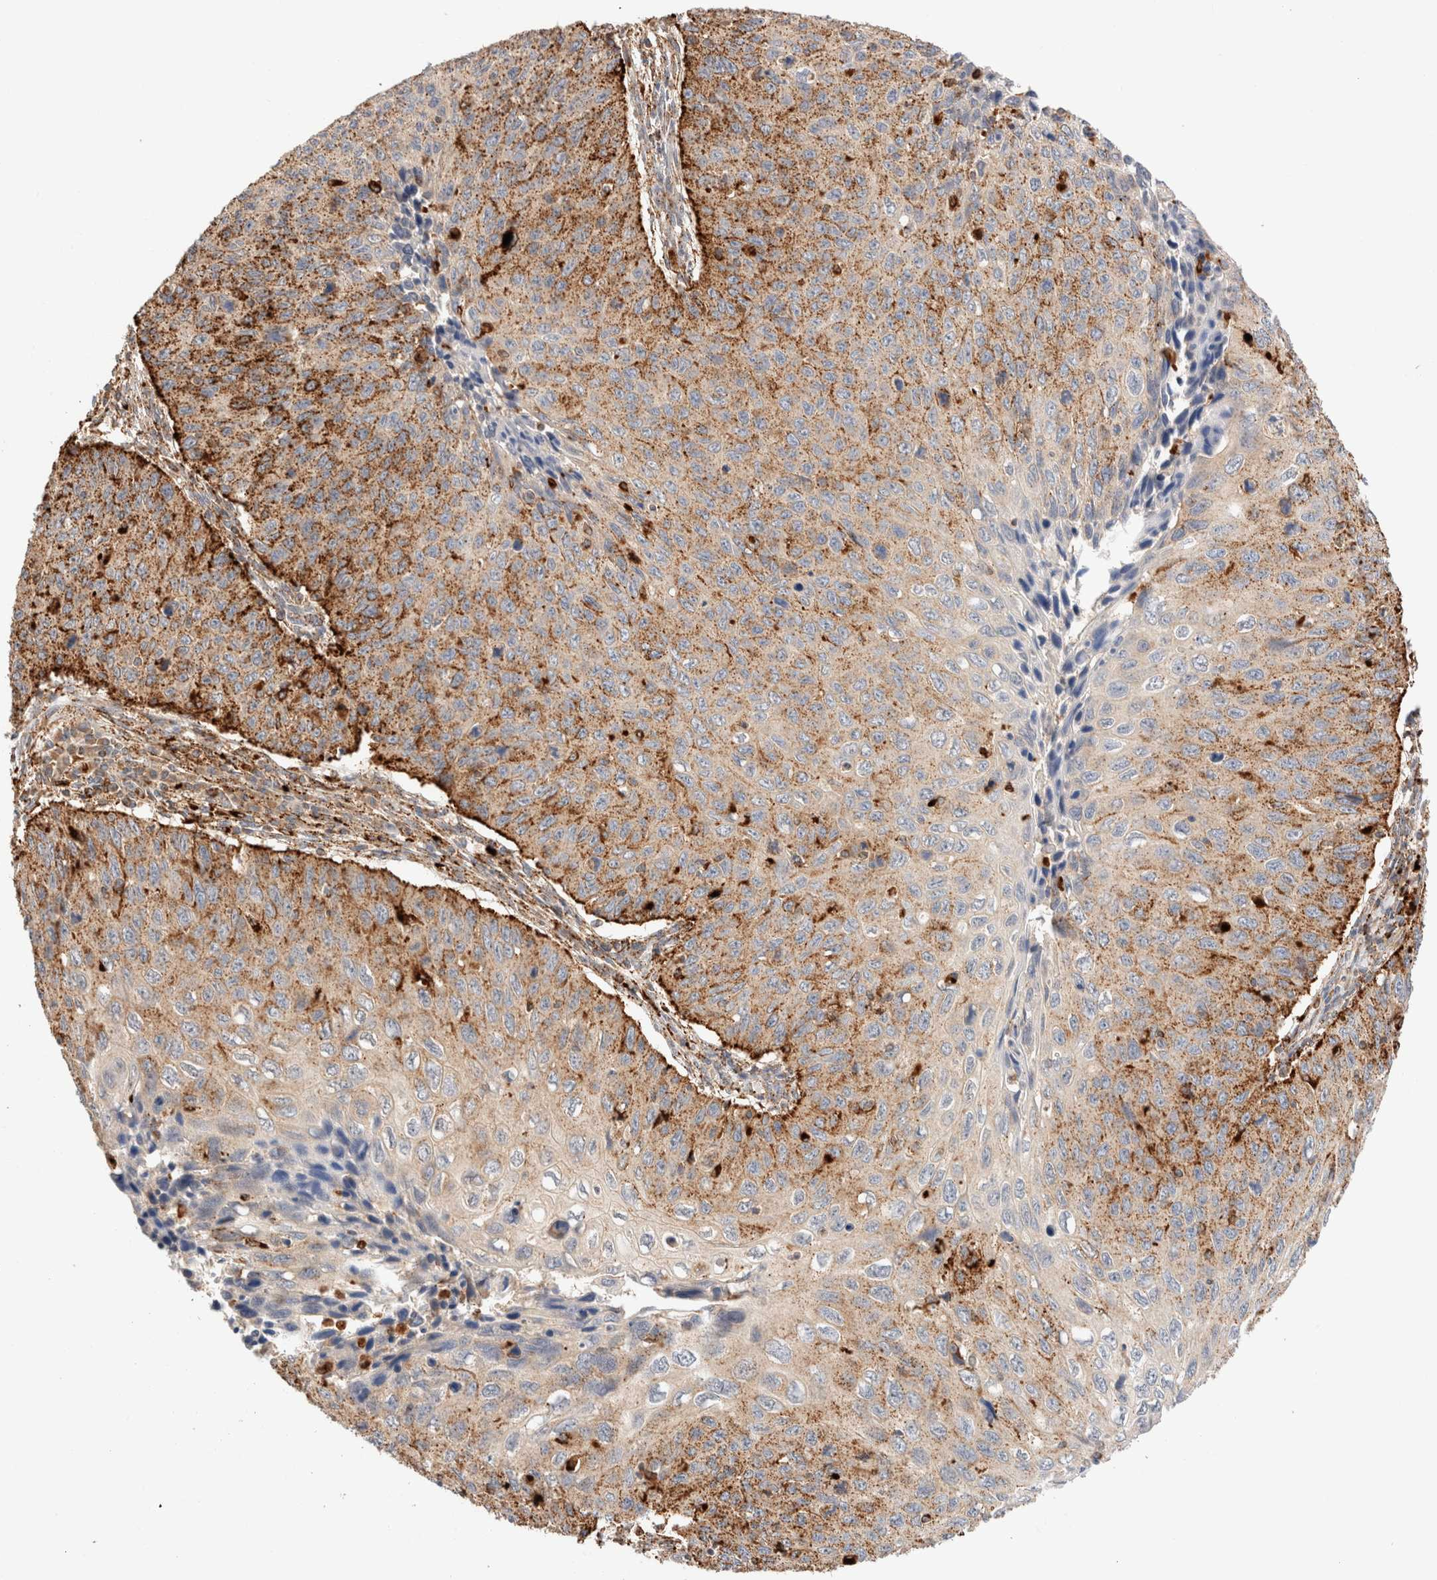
{"staining": {"intensity": "strong", "quantity": ">75%", "location": "cytoplasmic/membranous"}, "tissue": "cervical cancer", "cell_type": "Tumor cells", "image_type": "cancer", "snomed": [{"axis": "morphology", "description": "Squamous cell carcinoma, NOS"}, {"axis": "topography", "description": "Cervix"}], "caption": "Immunohistochemical staining of human cervical squamous cell carcinoma shows strong cytoplasmic/membranous protein expression in approximately >75% of tumor cells.", "gene": "RABEPK", "patient": {"sex": "female", "age": 53}}